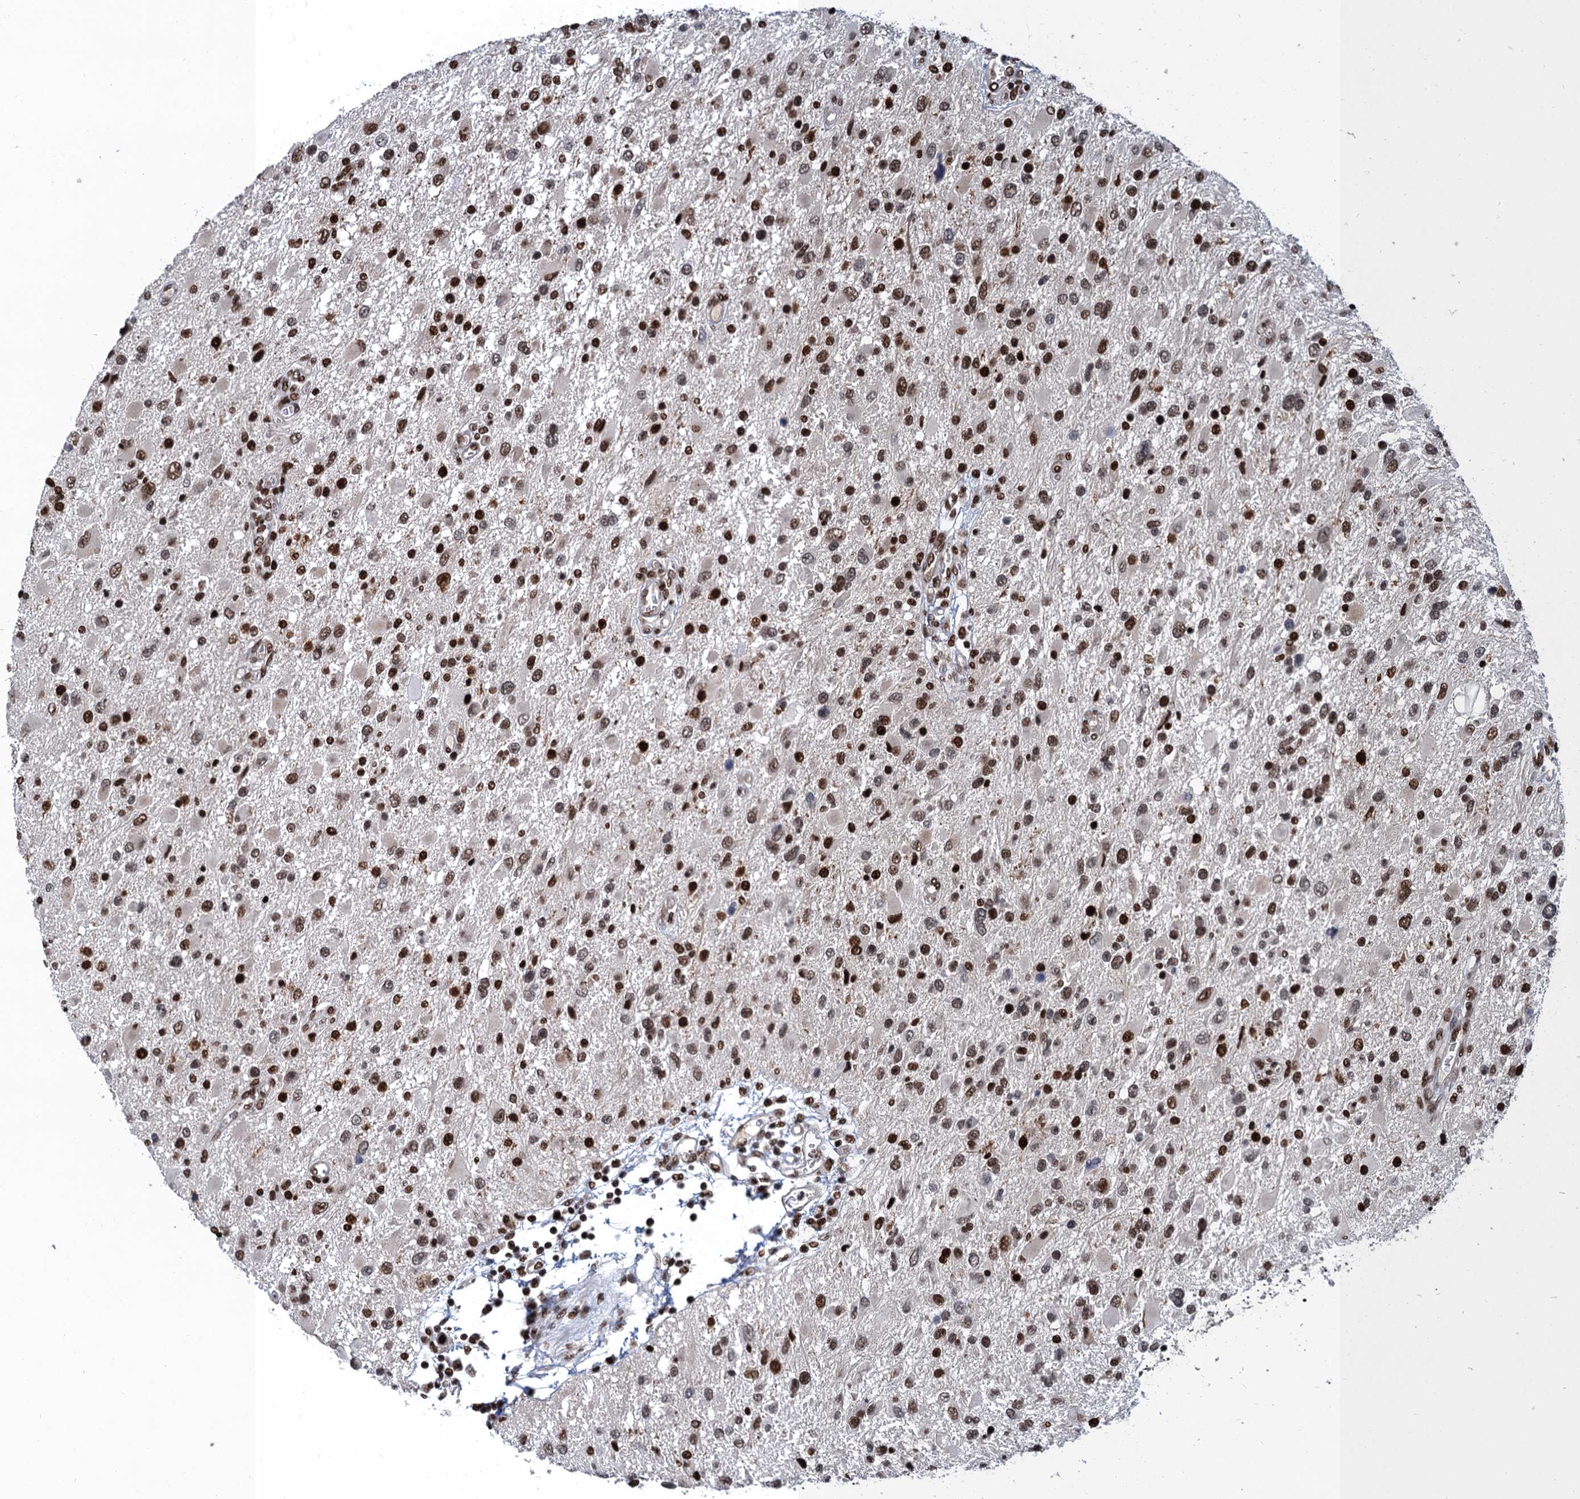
{"staining": {"intensity": "strong", "quantity": ">75%", "location": "nuclear"}, "tissue": "glioma", "cell_type": "Tumor cells", "image_type": "cancer", "snomed": [{"axis": "morphology", "description": "Glioma, malignant, High grade"}, {"axis": "topography", "description": "Brain"}], "caption": "Glioma stained with IHC displays strong nuclear expression in approximately >75% of tumor cells. Immunohistochemistry stains the protein in brown and the nuclei are stained blue.", "gene": "PPP4R1", "patient": {"sex": "male", "age": 53}}